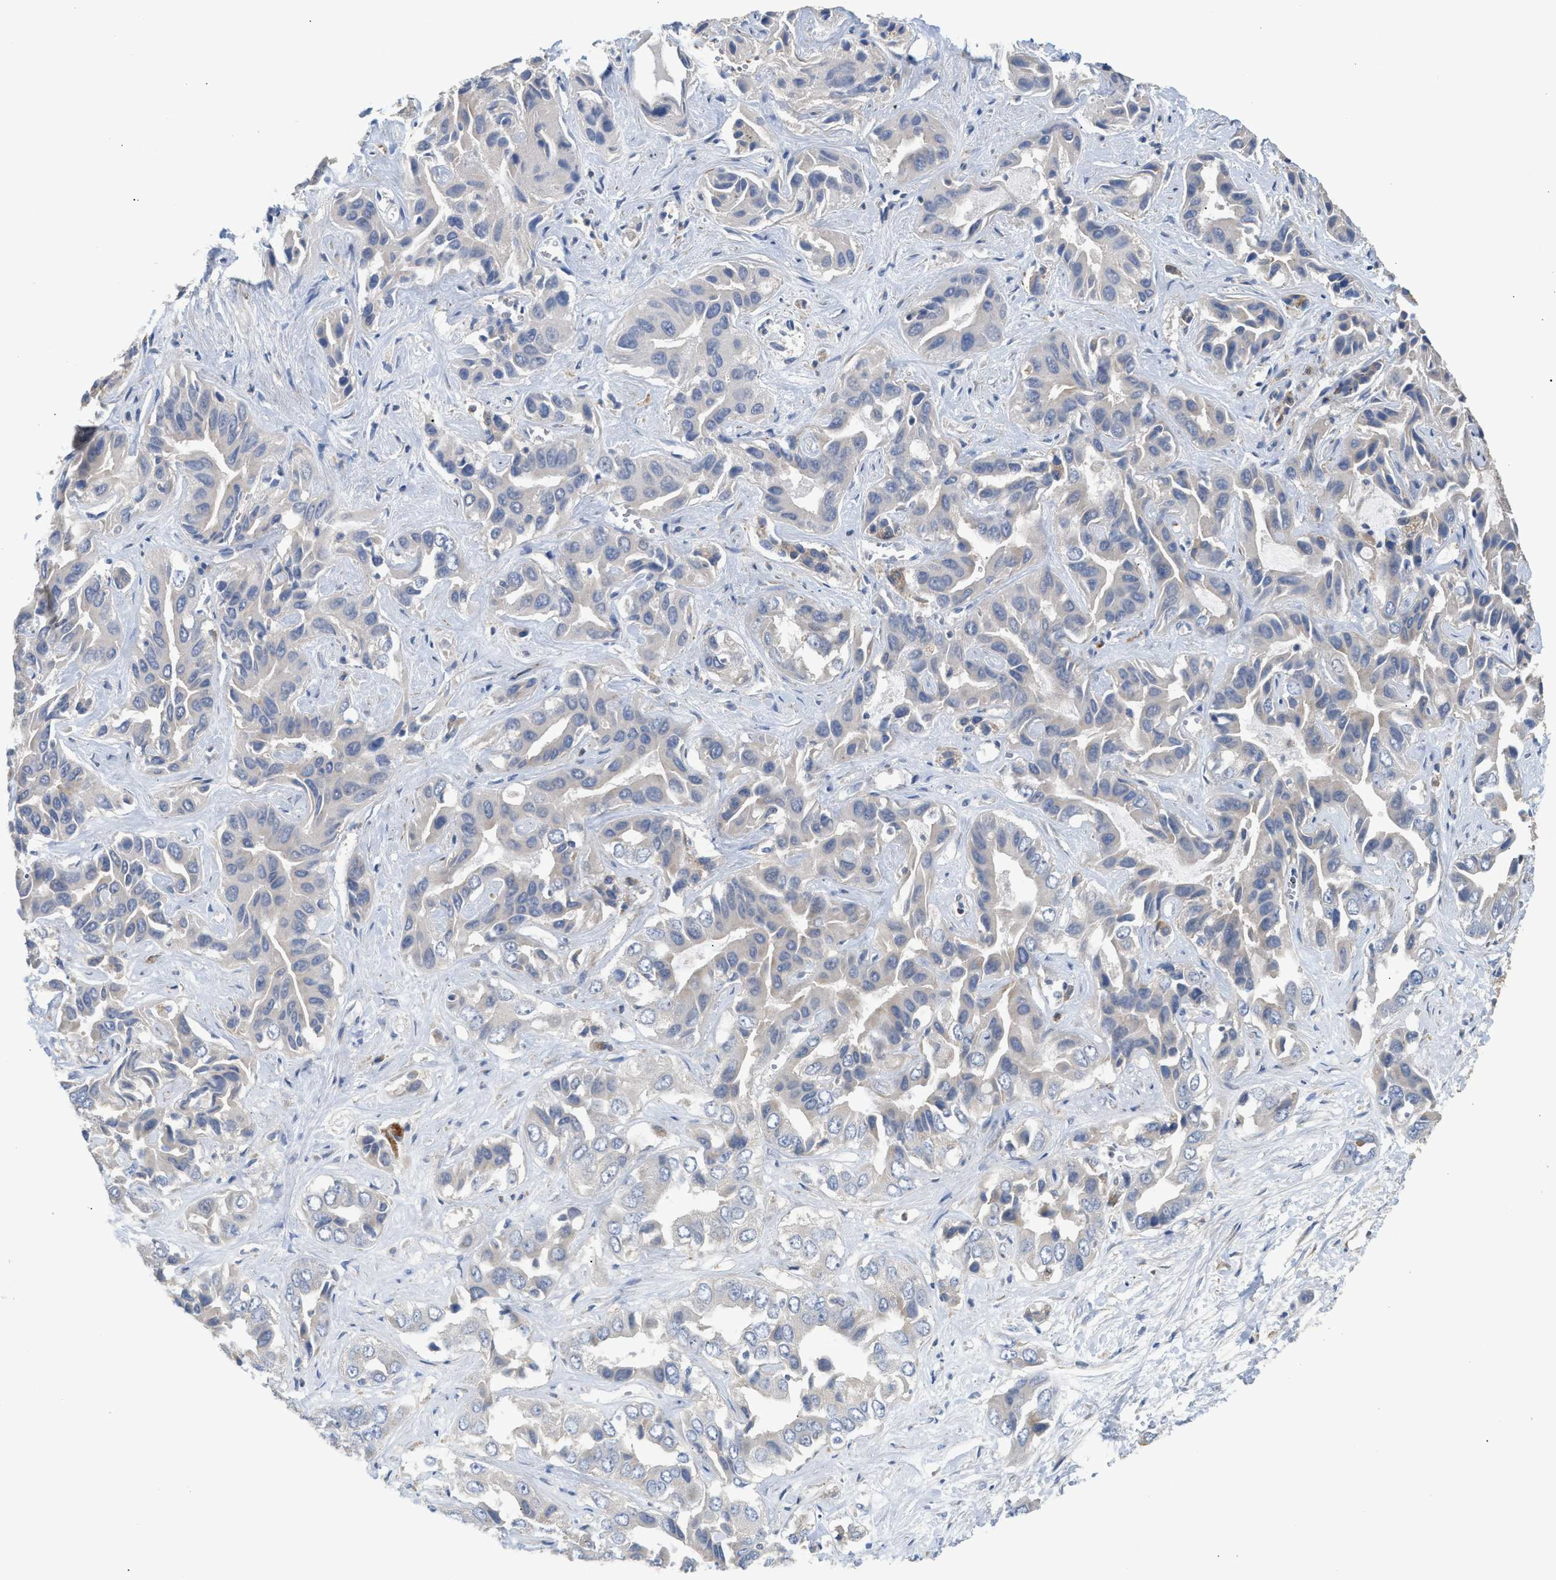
{"staining": {"intensity": "negative", "quantity": "none", "location": "none"}, "tissue": "liver cancer", "cell_type": "Tumor cells", "image_type": "cancer", "snomed": [{"axis": "morphology", "description": "Cholangiocarcinoma"}, {"axis": "topography", "description": "Liver"}], "caption": "Micrograph shows no protein expression in tumor cells of cholangiocarcinoma (liver) tissue.", "gene": "TACO1", "patient": {"sex": "female", "age": 52}}